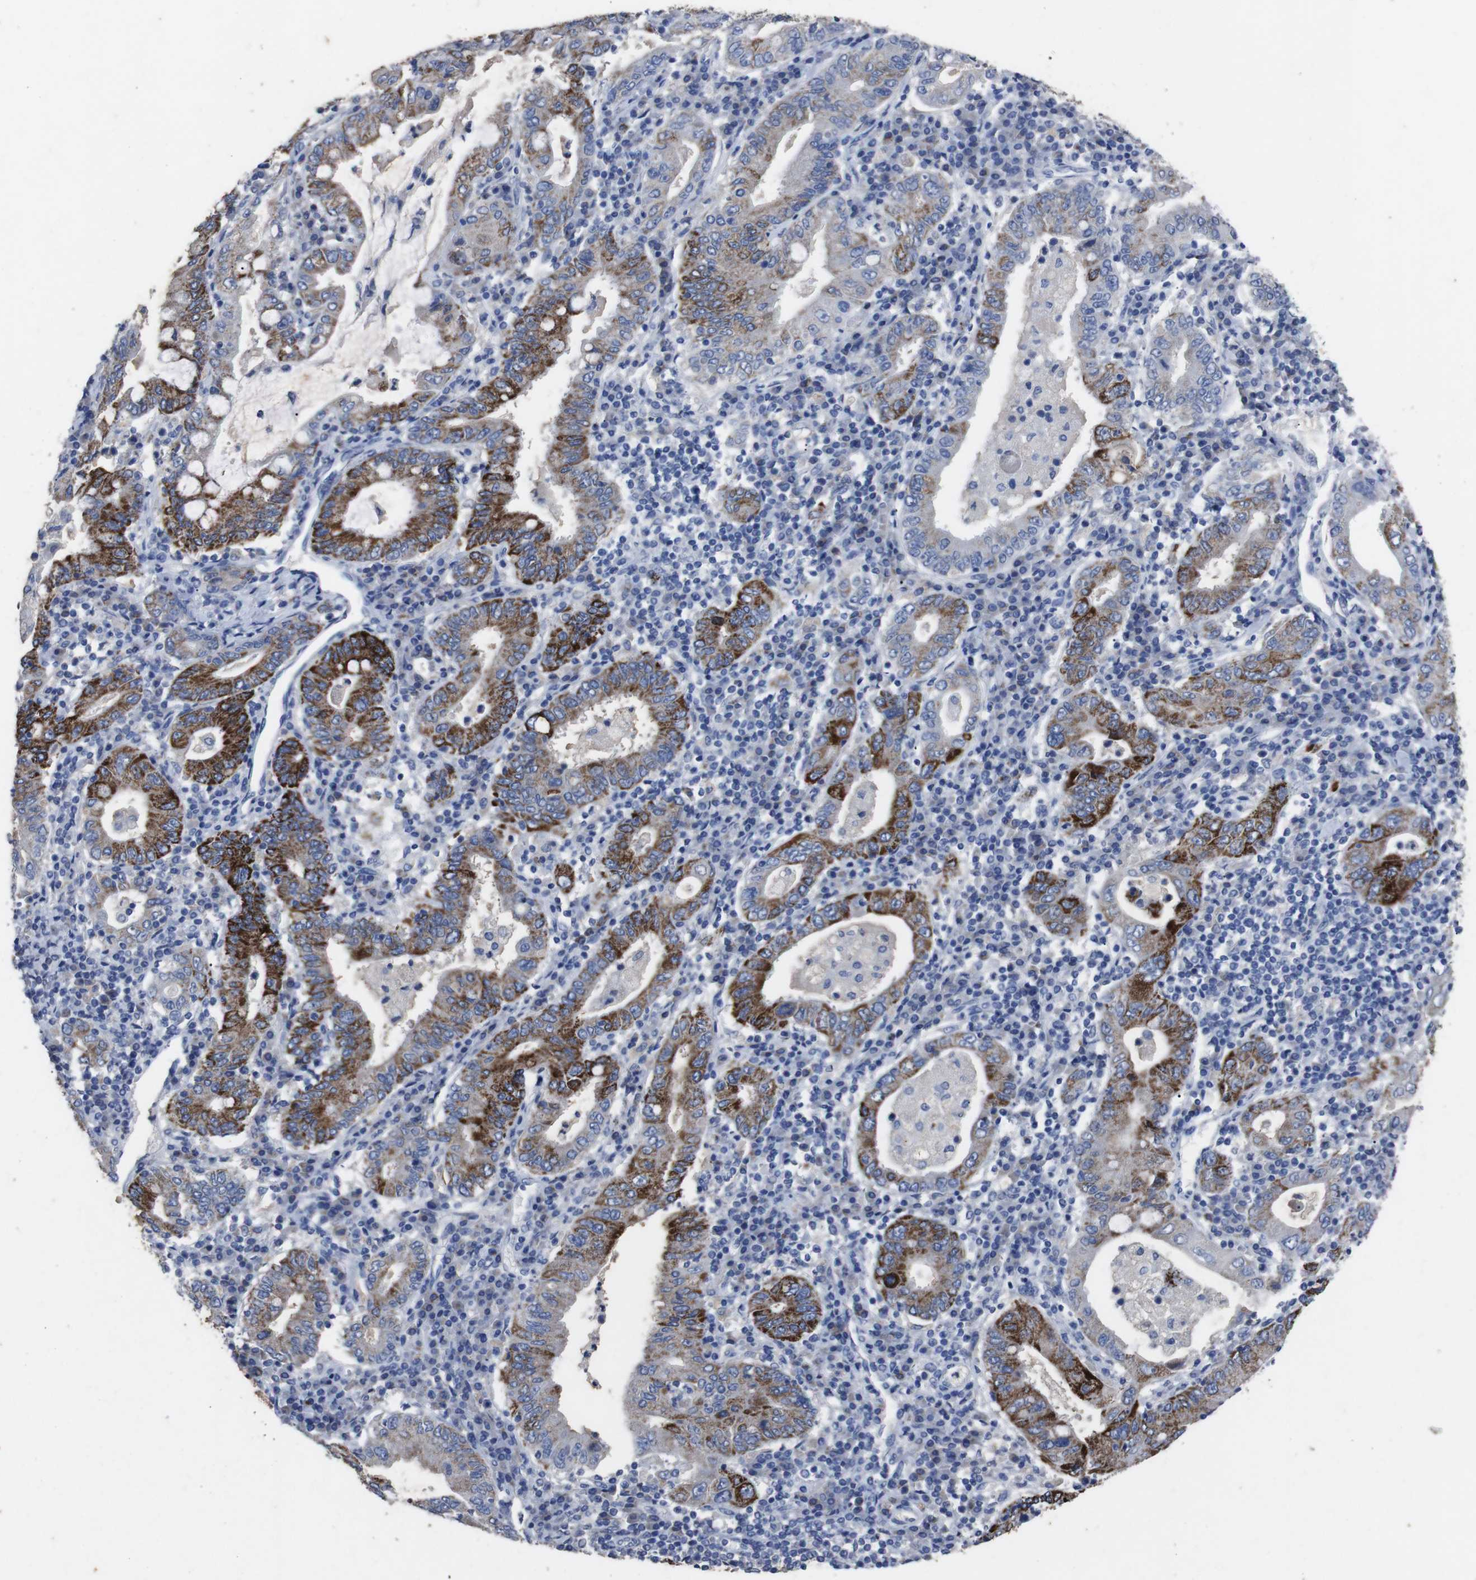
{"staining": {"intensity": "strong", "quantity": "25%-75%", "location": "cytoplasmic/membranous"}, "tissue": "stomach cancer", "cell_type": "Tumor cells", "image_type": "cancer", "snomed": [{"axis": "morphology", "description": "Normal tissue, NOS"}, {"axis": "morphology", "description": "Adenocarcinoma, NOS"}, {"axis": "topography", "description": "Esophagus"}, {"axis": "topography", "description": "Stomach, upper"}, {"axis": "topography", "description": "Peripheral nerve tissue"}], "caption": "Strong cytoplasmic/membranous expression is seen in approximately 25%-75% of tumor cells in stomach cancer (adenocarcinoma).", "gene": "GJB2", "patient": {"sex": "male", "age": 62}}